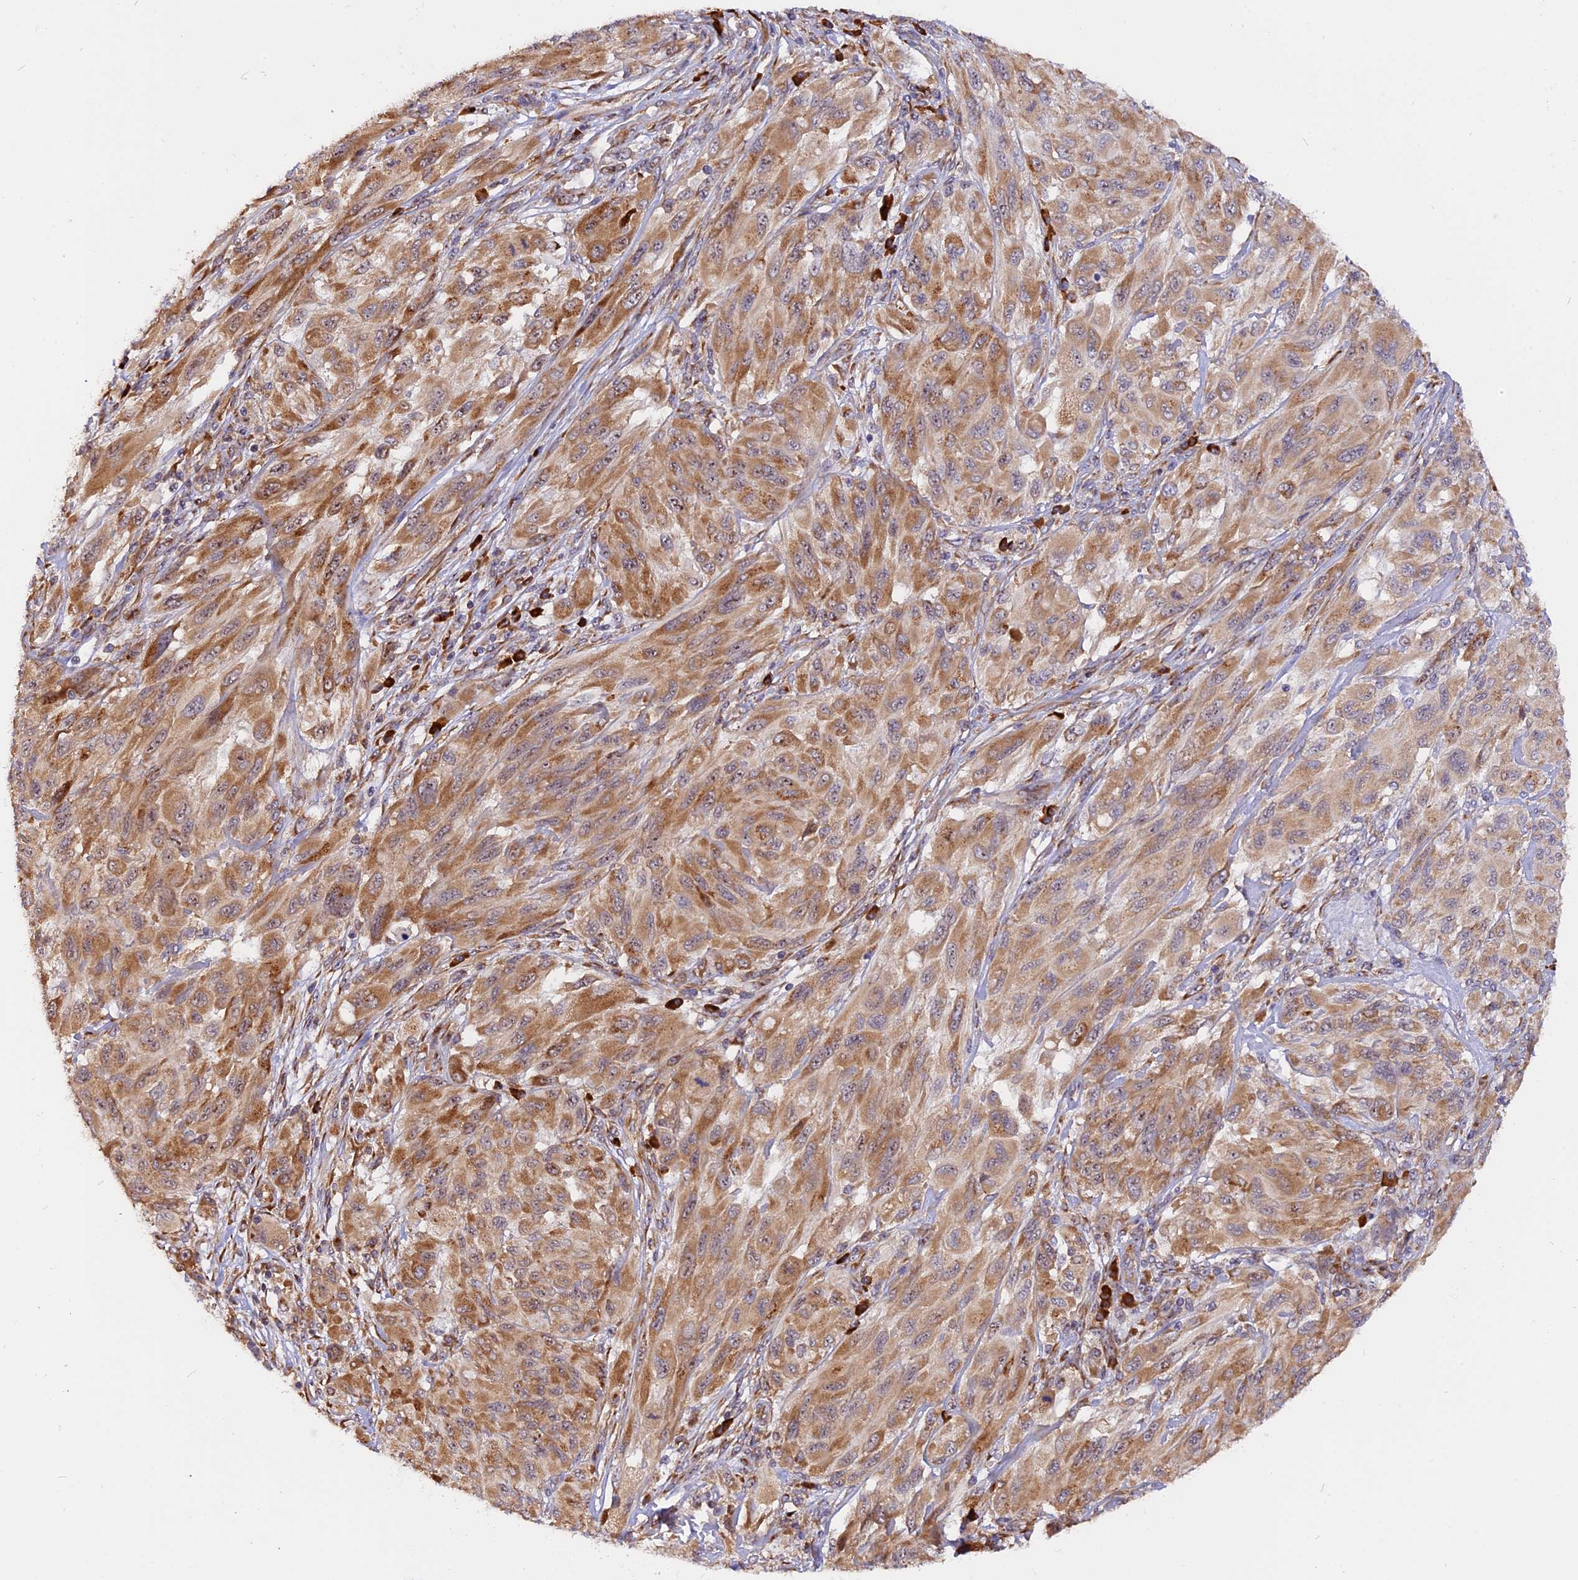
{"staining": {"intensity": "moderate", "quantity": ">75%", "location": "cytoplasmic/membranous"}, "tissue": "melanoma", "cell_type": "Tumor cells", "image_type": "cancer", "snomed": [{"axis": "morphology", "description": "Malignant melanoma, NOS"}, {"axis": "topography", "description": "Skin"}], "caption": "Tumor cells show medium levels of moderate cytoplasmic/membranous expression in about >75% of cells in human melanoma.", "gene": "GNPTAB", "patient": {"sex": "female", "age": 91}}